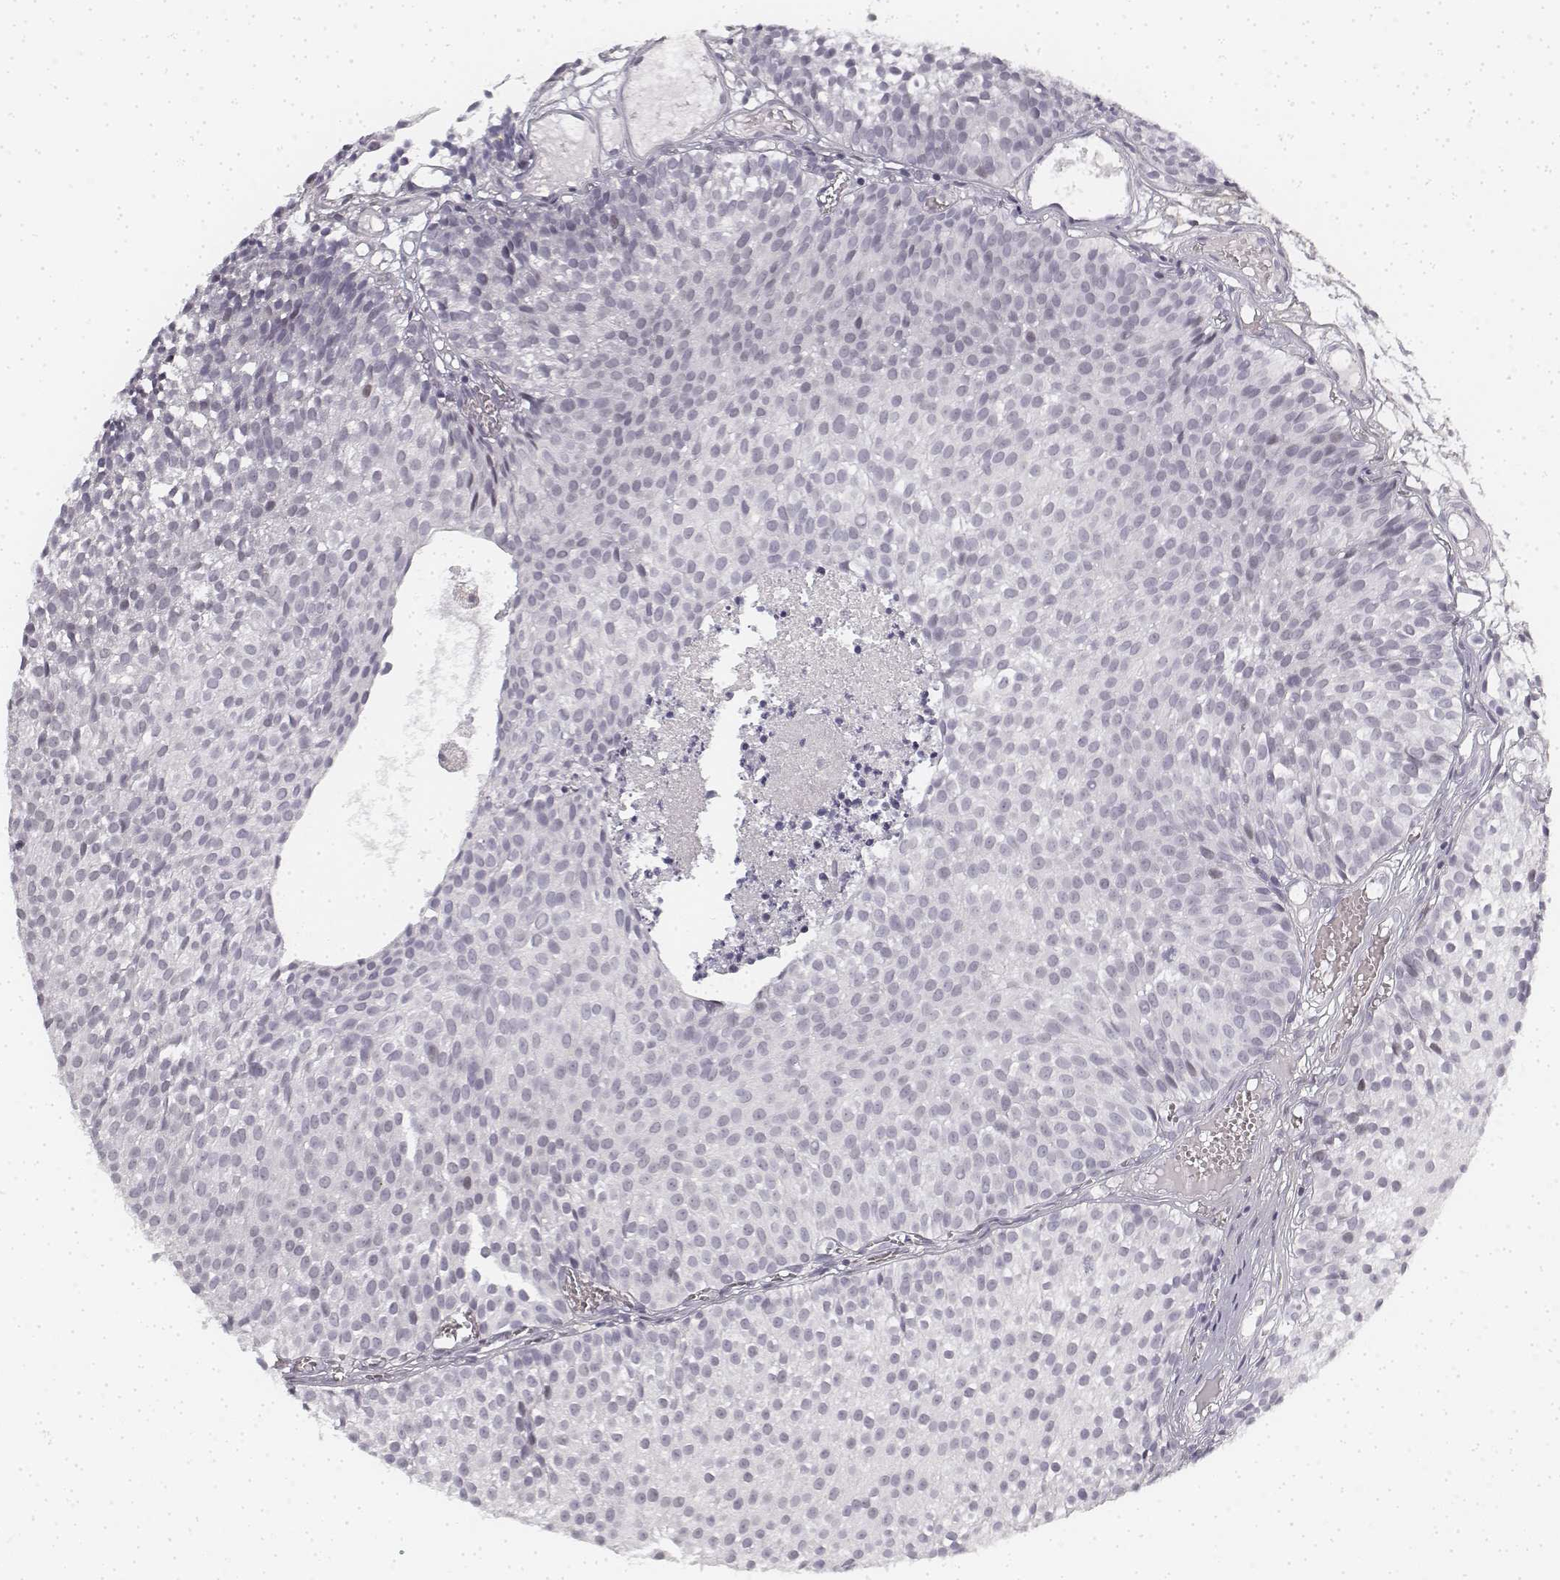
{"staining": {"intensity": "negative", "quantity": "none", "location": "none"}, "tissue": "urothelial cancer", "cell_type": "Tumor cells", "image_type": "cancer", "snomed": [{"axis": "morphology", "description": "Urothelial carcinoma, Low grade"}, {"axis": "topography", "description": "Urinary bladder"}], "caption": "Tumor cells show no significant protein staining in urothelial carcinoma (low-grade). (IHC, brightfield microscopy, high magnification).", "gene": "KRT84", "patient": {"sex": "male", "age": 63}}